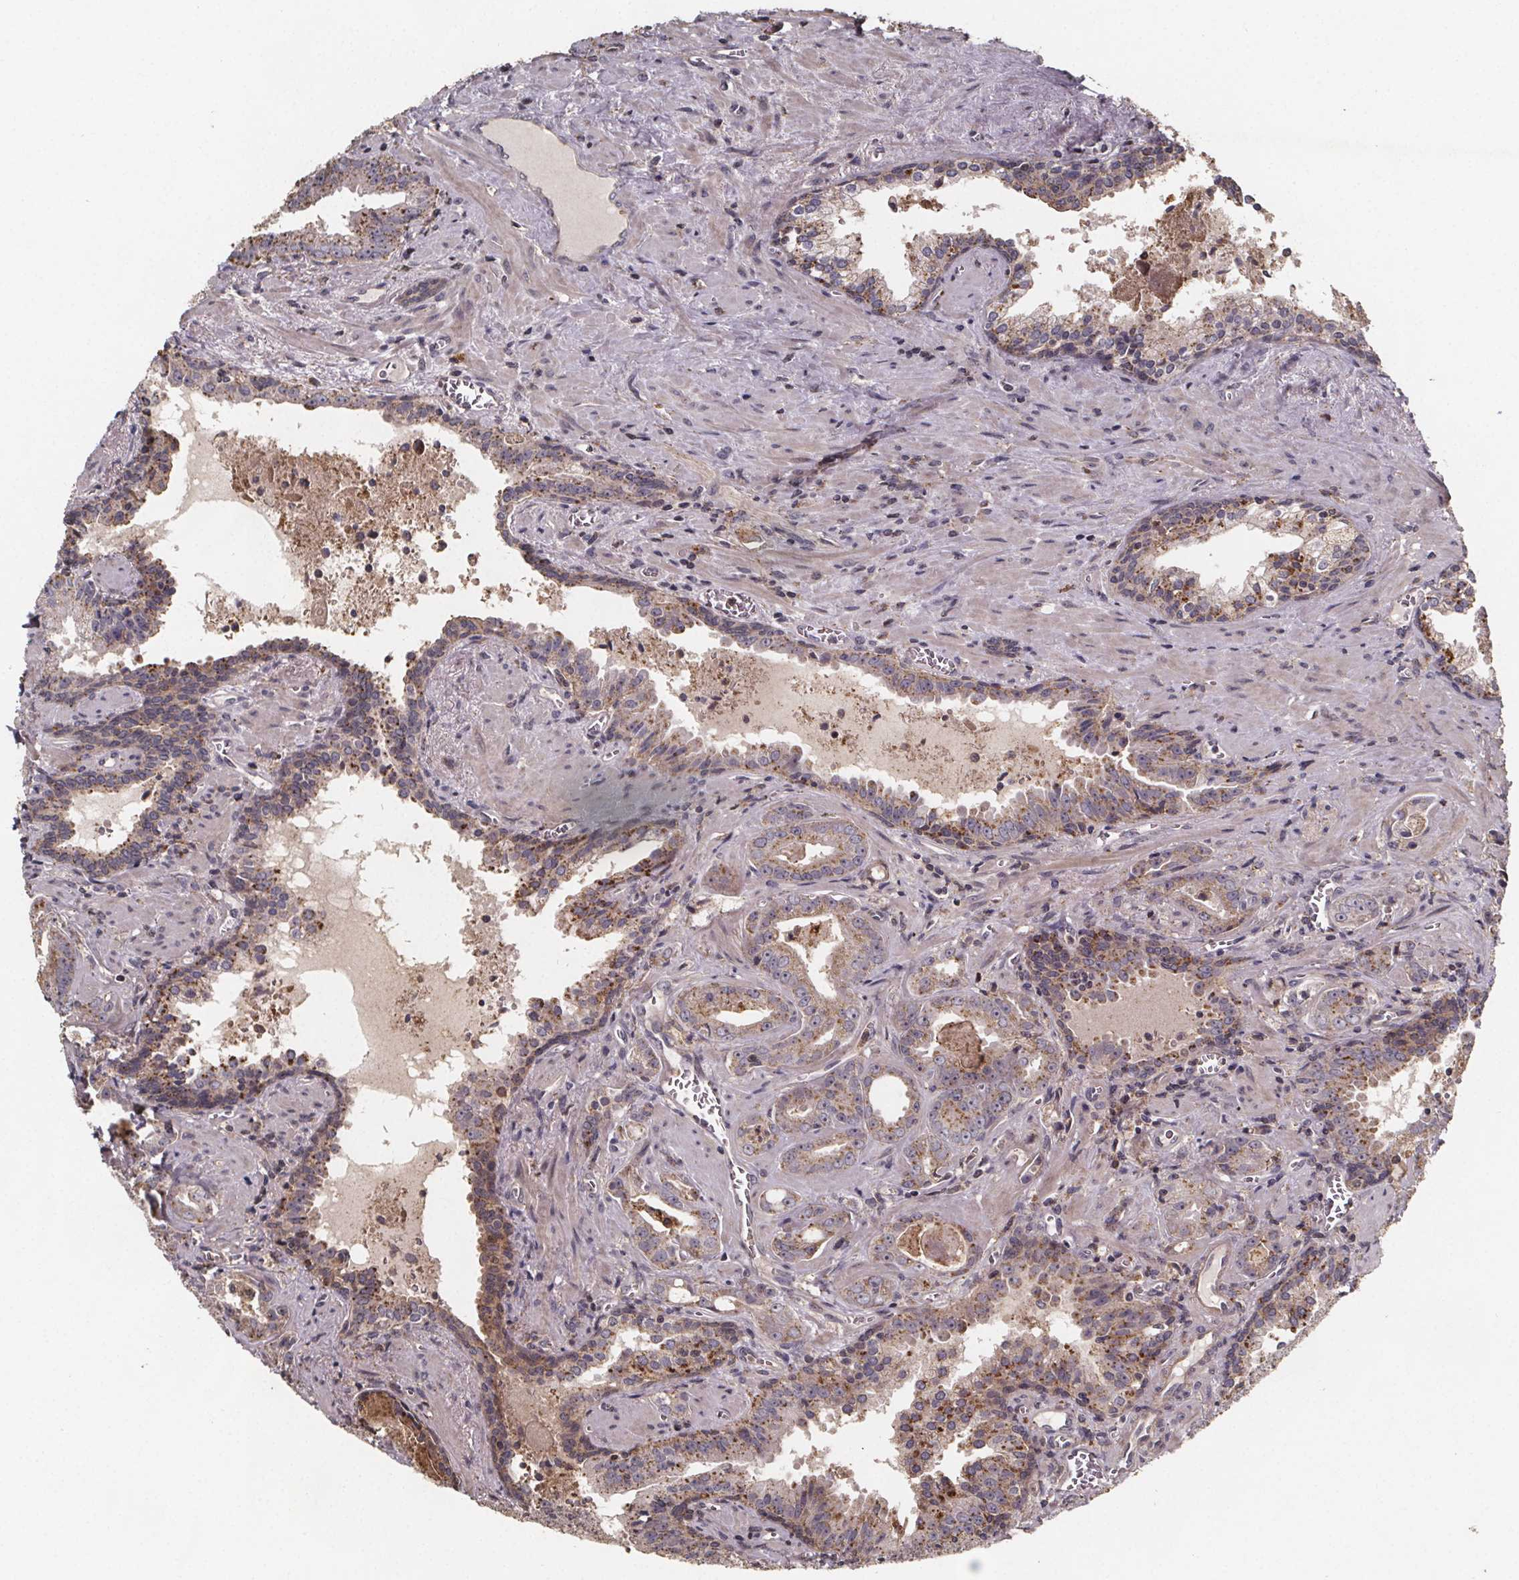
{"staining": {"intensity": "weak", "quantity": "25%-75%", "location": "cytoplasmic/membranous"}, "tissue": "prostate cancer", "cell_type": "Tumor cells", "image_type": "cancer", "snomed": [{"axis": "morphology", "description": "Adenocarcinoma, High grade"}, {"axis": "topography", "description": "Prostate"}], "caption": "Tumor cells reveal weak cytoplasmic/membranous positivity in approximately 25%-75% of cells in prostate adenocarcinoma (high-grade). (DAB IHC, brown staining for protein, blue staining for nuclei).", "gene": "ZNF879", "patient": {"sex": "male", "age": 68}}